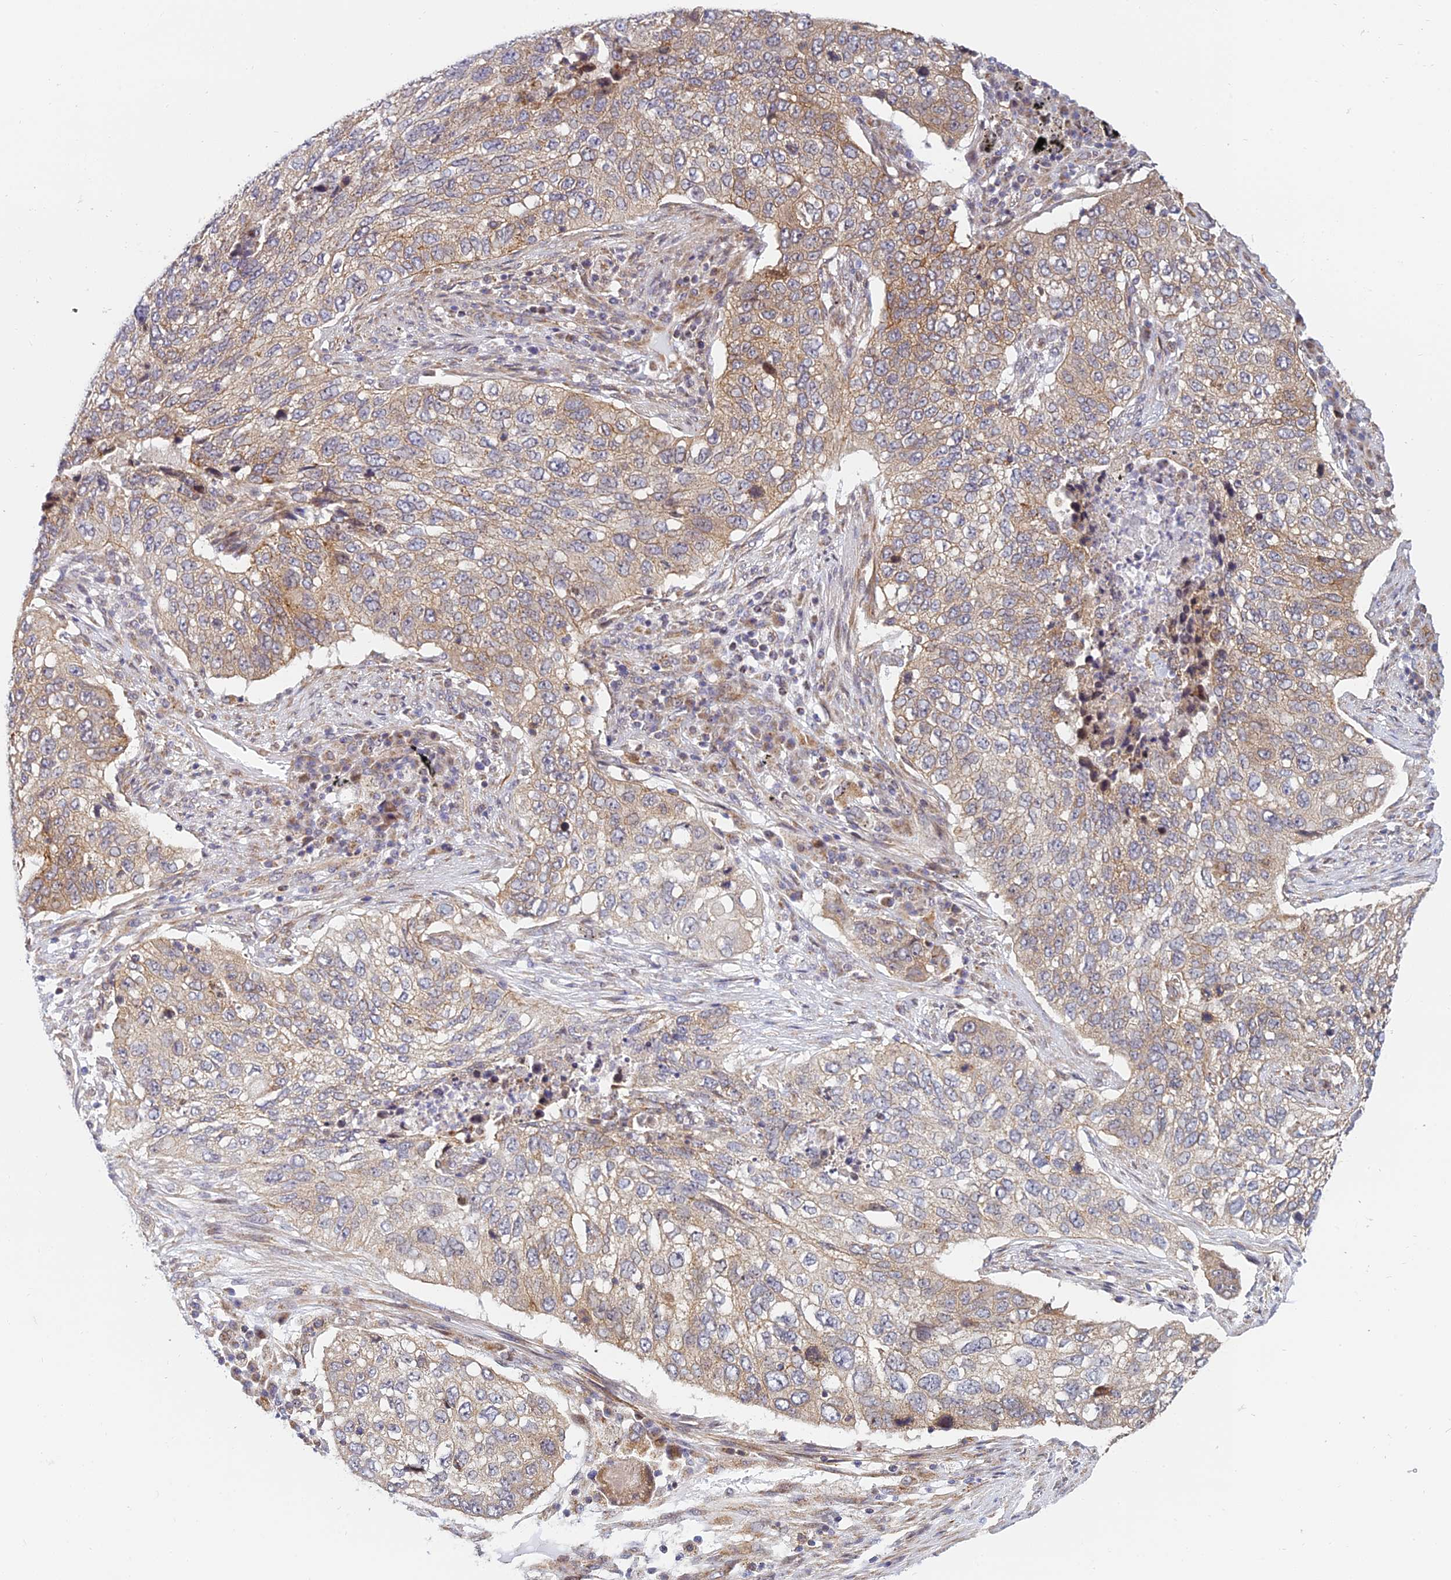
{"staining": {"intensity": "weak", "quantity": "25%-75%", "location": "cytoplasmic/membranous"}, "tissue": "lung cancer", "cell_type": "Tumor cells", "image_type": "cancer", "snomed": [{"axis": "morphology", "description": "Squamous cell carcinoma, NOS"}, {"axis": "topography", "description": "Lung"}], "caption": "High-magnification brightfield microscopy of squamous cell carcinoma (lung) stained with DAB (3,3'-diaminobenzidine) (brown) and counterstained with hematoxylin (blue). tumor cells exhibit weak cytoplasmic/membranous expression is seen in approximately25%-75% of cells.", "gene": "HOOK2", "patient": {"sex": "female", "age": 63}}